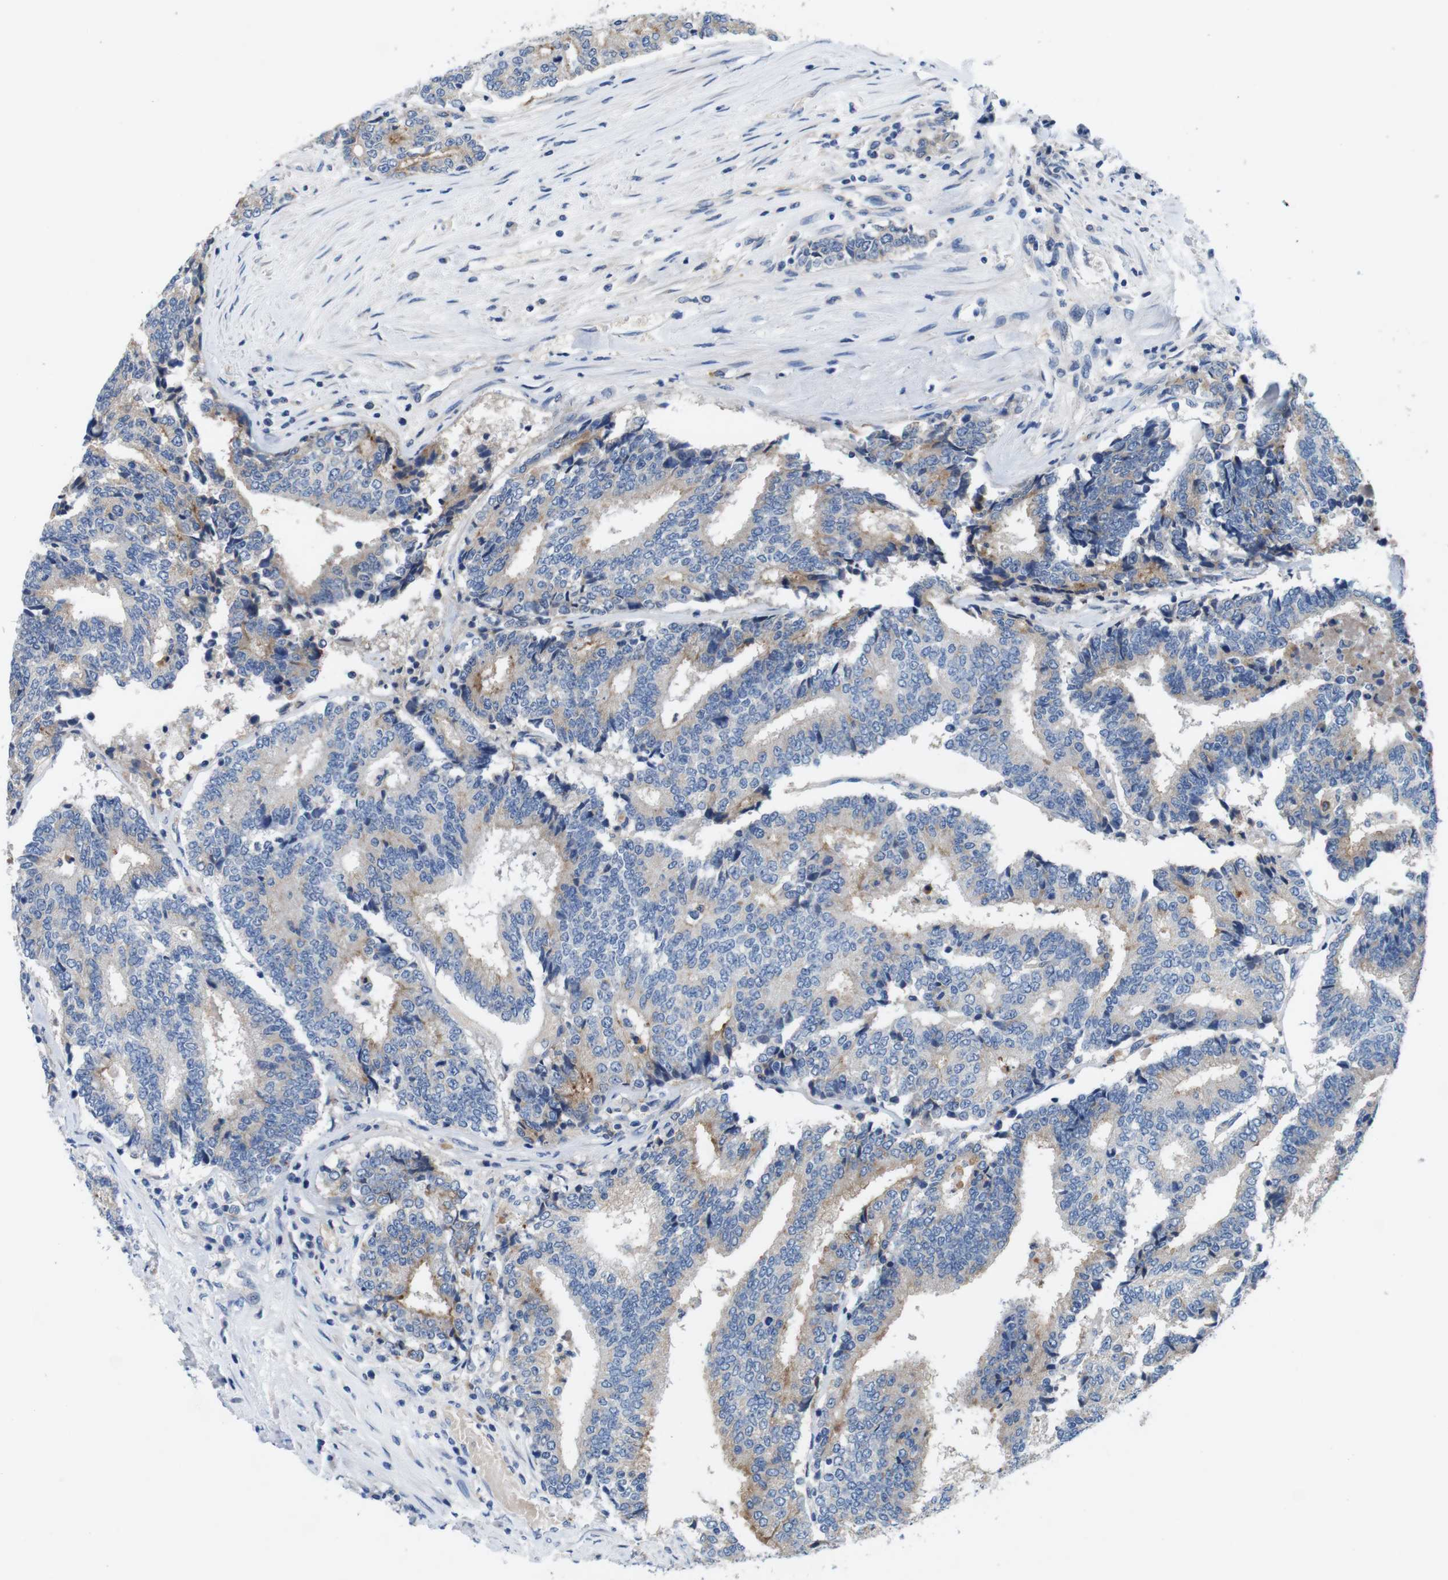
{"staining": {"intensity": "moderate", "quantity": "<25%", "location": "cytoplasmic/membranous"}, "tissue": "prostate cancer", "cell_type": "Tumor cells", "image_type": "cancer", "snomed": [{"axis": "morphology", "description": "Normal tissue, NOS"}, {"axis": "morphology", "description": "Adenocarcinoma, High grade"}, {"axis": "topography", "description": "Prostate"}, {"axis": "topography", "description": "Seminal veicle"}], "caption": "Moderate cytoplasmic/membranous positivity is identified in about <25% of tumor cells in prostate cancer (adenocarcinoma (high-grade)).", "gene": "C1RL", "patient": {"sex": "male", "age": 55}}